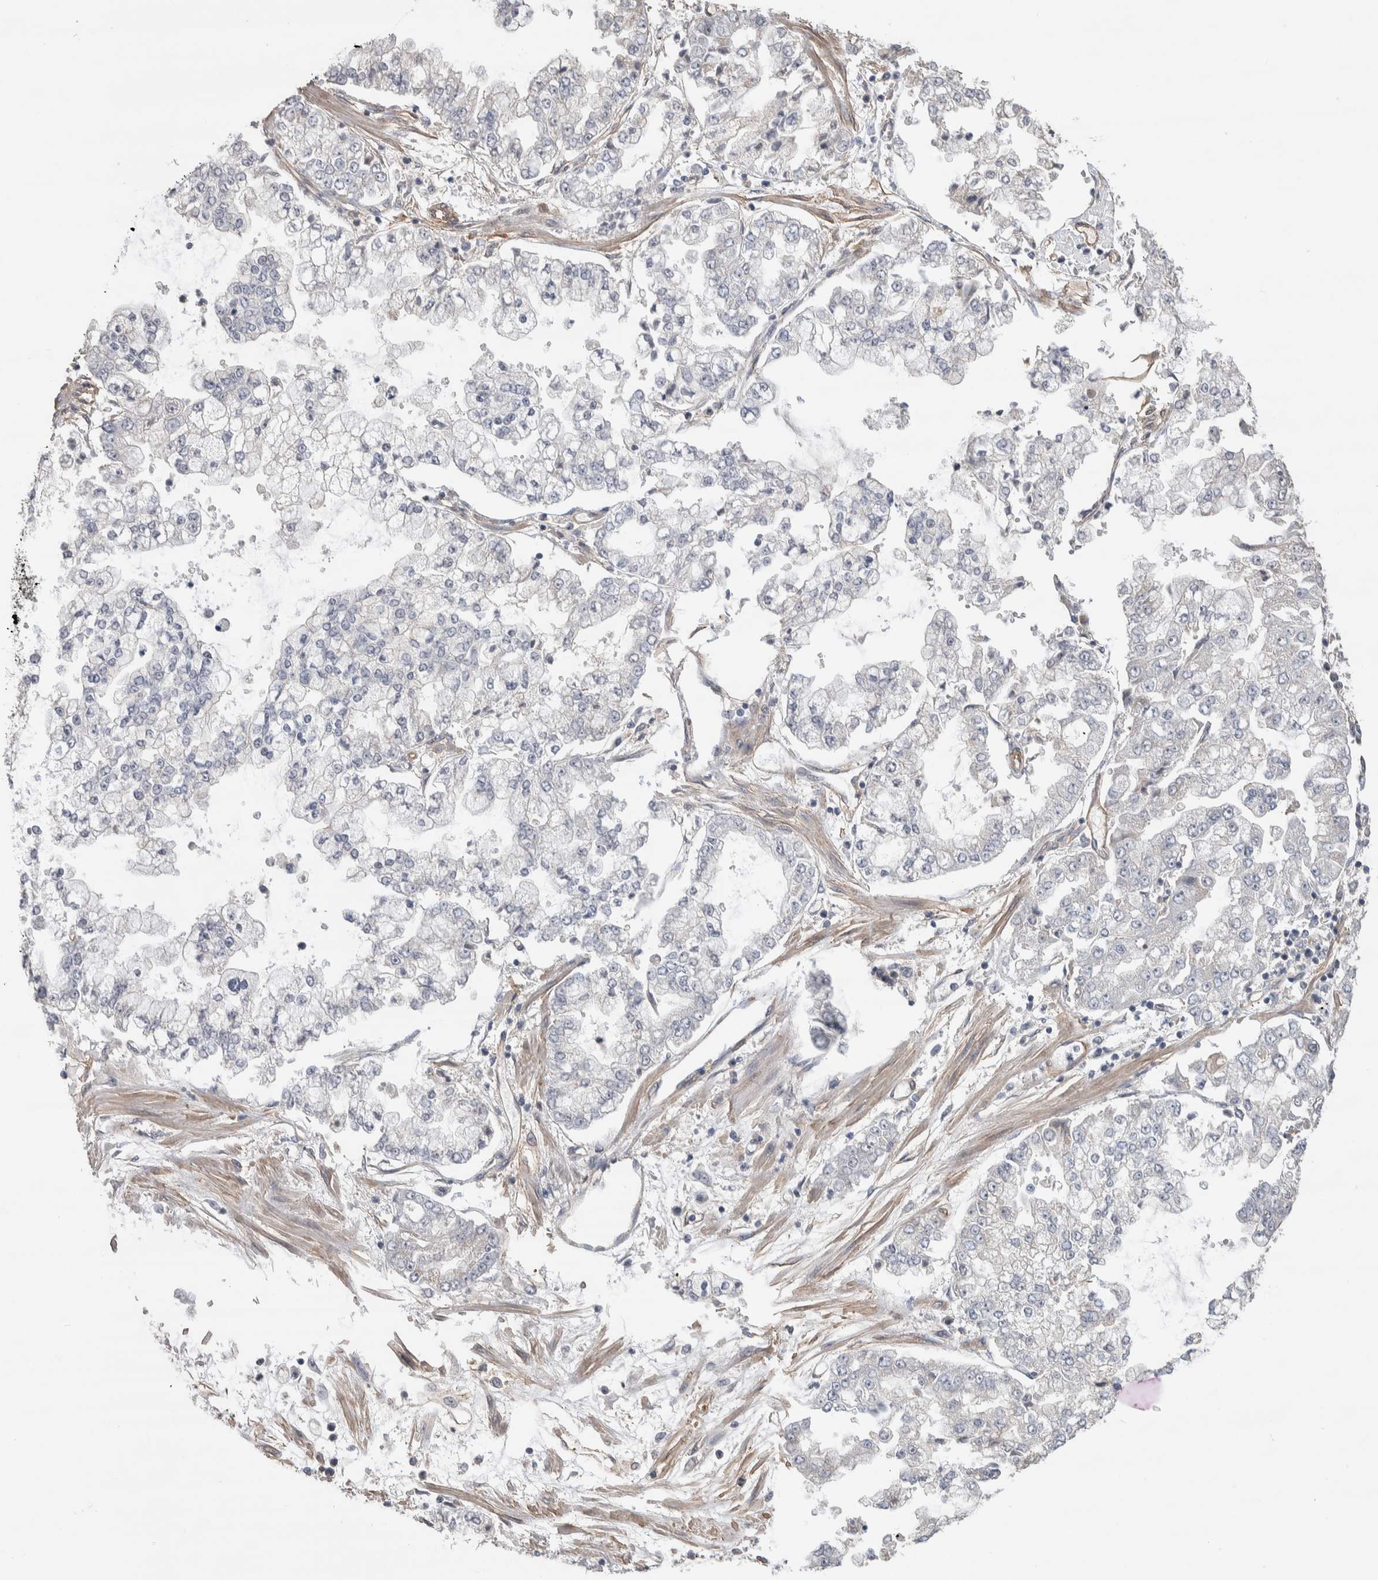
{"staining": {"intensity": "negative", "quantity": "none", "location": "none"}, "tissue": "stomach cancer", "cell_type": "Tumor cells", "image_type": "cancer", "snomed": [{"axis": "morphology", "description": "Adenocarcinoma, NOS"}, {"axis": "topography", "description": "Stomach"}], "caption": "The immunohistochemistry (IHC) histopathology image has no significant expression in tumor cells of stomach adenocarcinoma tissue. The staining is performed using DAB brown chromogen with nuclei counter-stained in using hematoxylin.", "gene": "GCNA", "patient": {"sex": "male", "age": 76}}